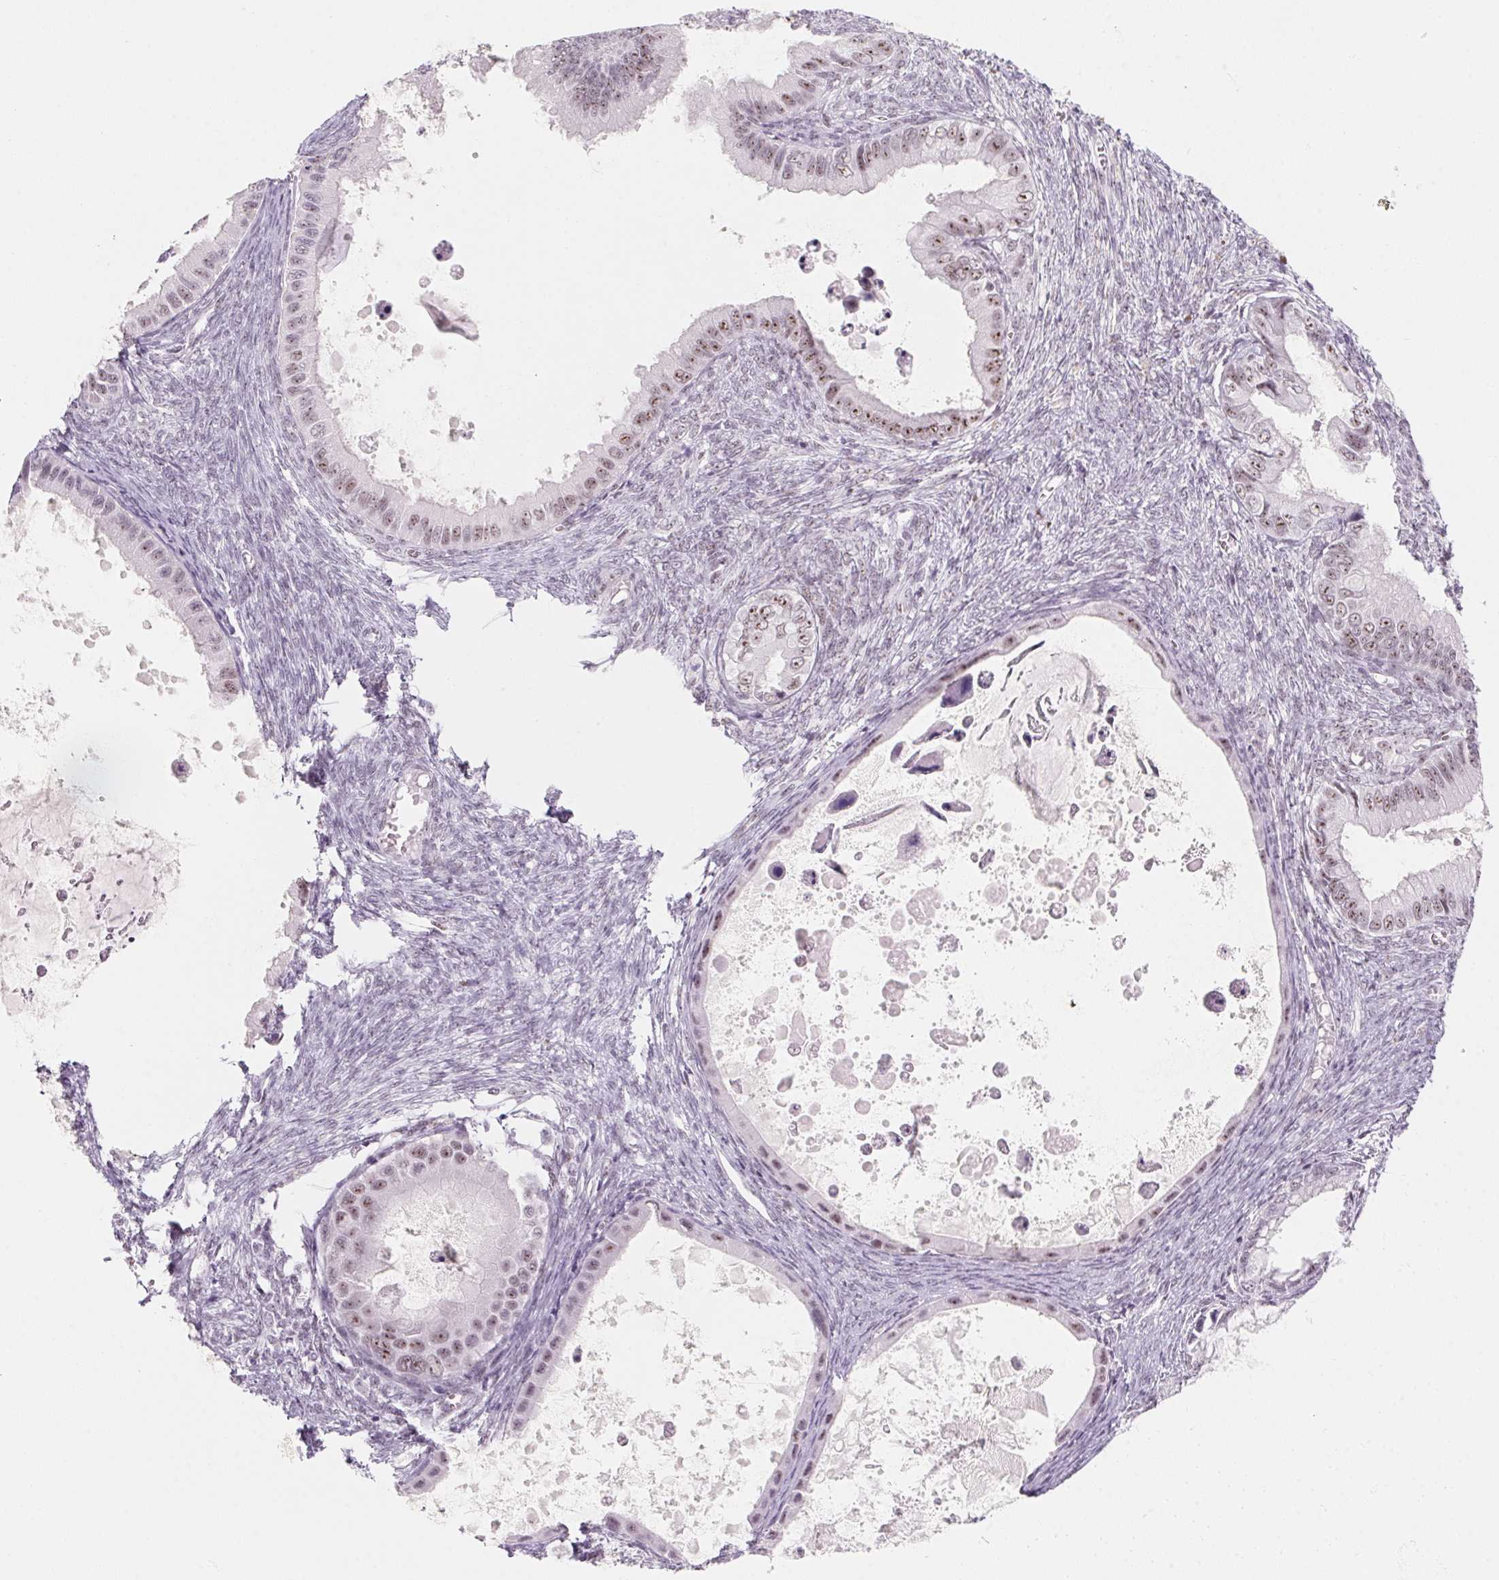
{"staining": {"intensity": "weak", "quantity": ">75%", "location": "nuclear"}, "tissue": "ovarian cancer", "cell_type": "Tumor cells", "image_type": "cancer", "snomed": [{"axis": "morphology", "description": "Cystadenocarcinoma, mucinous, NOS"}, {"axis": "topography", "description": "Ovary"}], "caption": "Weak nuclear positivity for a protein is identified in about >75% of tumor cells of ovarian cancer (mucinous cystadenocarcinoma) using IHC.", "gene": "ZIC4", "patient": {"sex": "female", "age": 64}}